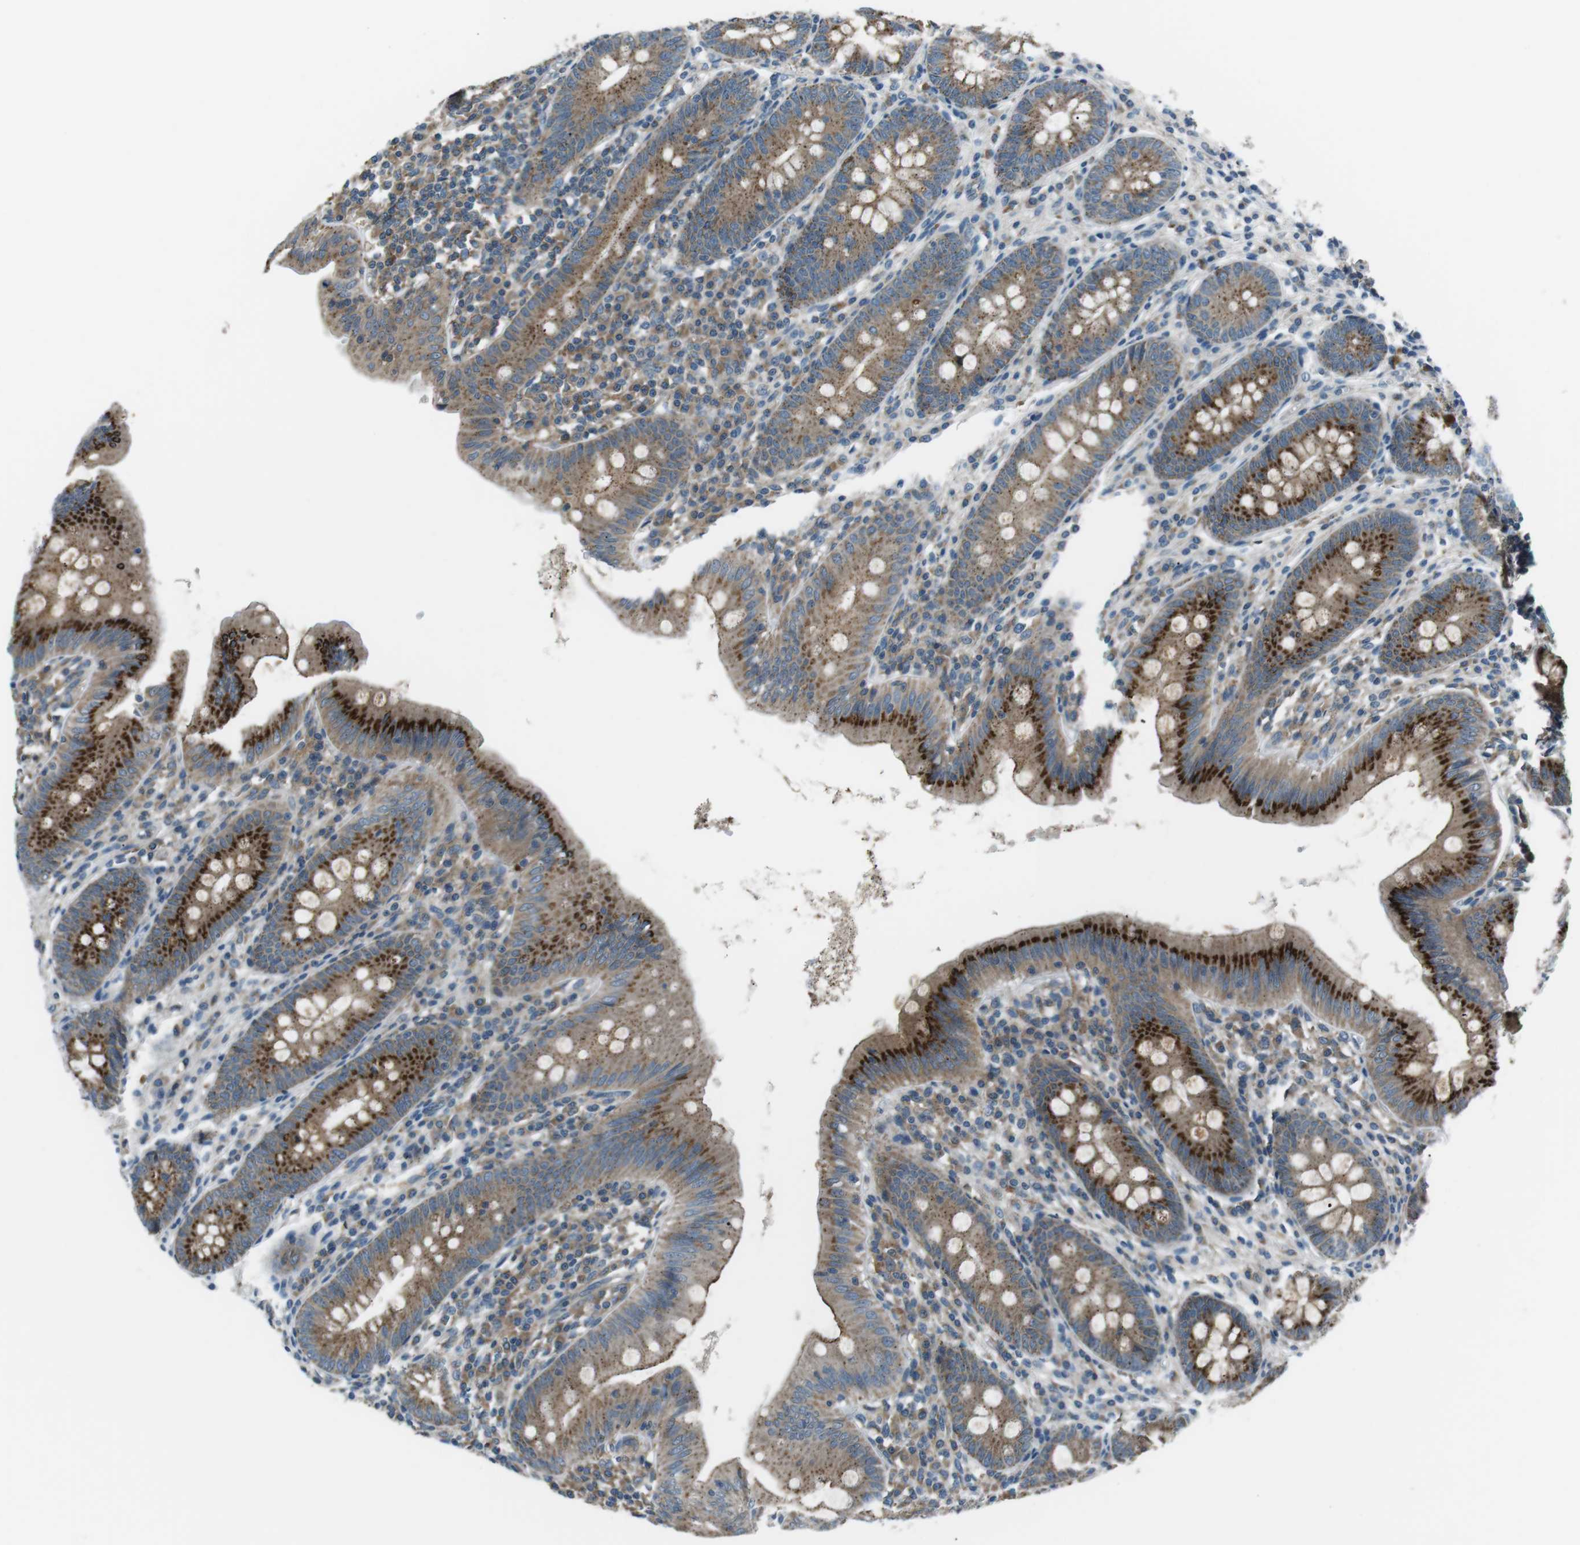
{"staining": {"intensity": "strong", "quantity": ">75%", "location": "cytoplasmic/membranous"}, "tissue": "appendix", "cell_type": "Glandular cells", "image_type": "normal", "snomed": [{"axis": "morphology", "description": "Normal tissue, NOS"}, {"axis": "topography", "description": "Appendix"}], "caption": "An image of appendix stained for a protein displays strong cytoplasmic/membranous brown staining in glandular cells.", "gene": "FAM3B", "patient": {"sex": "male", "age": 56}}